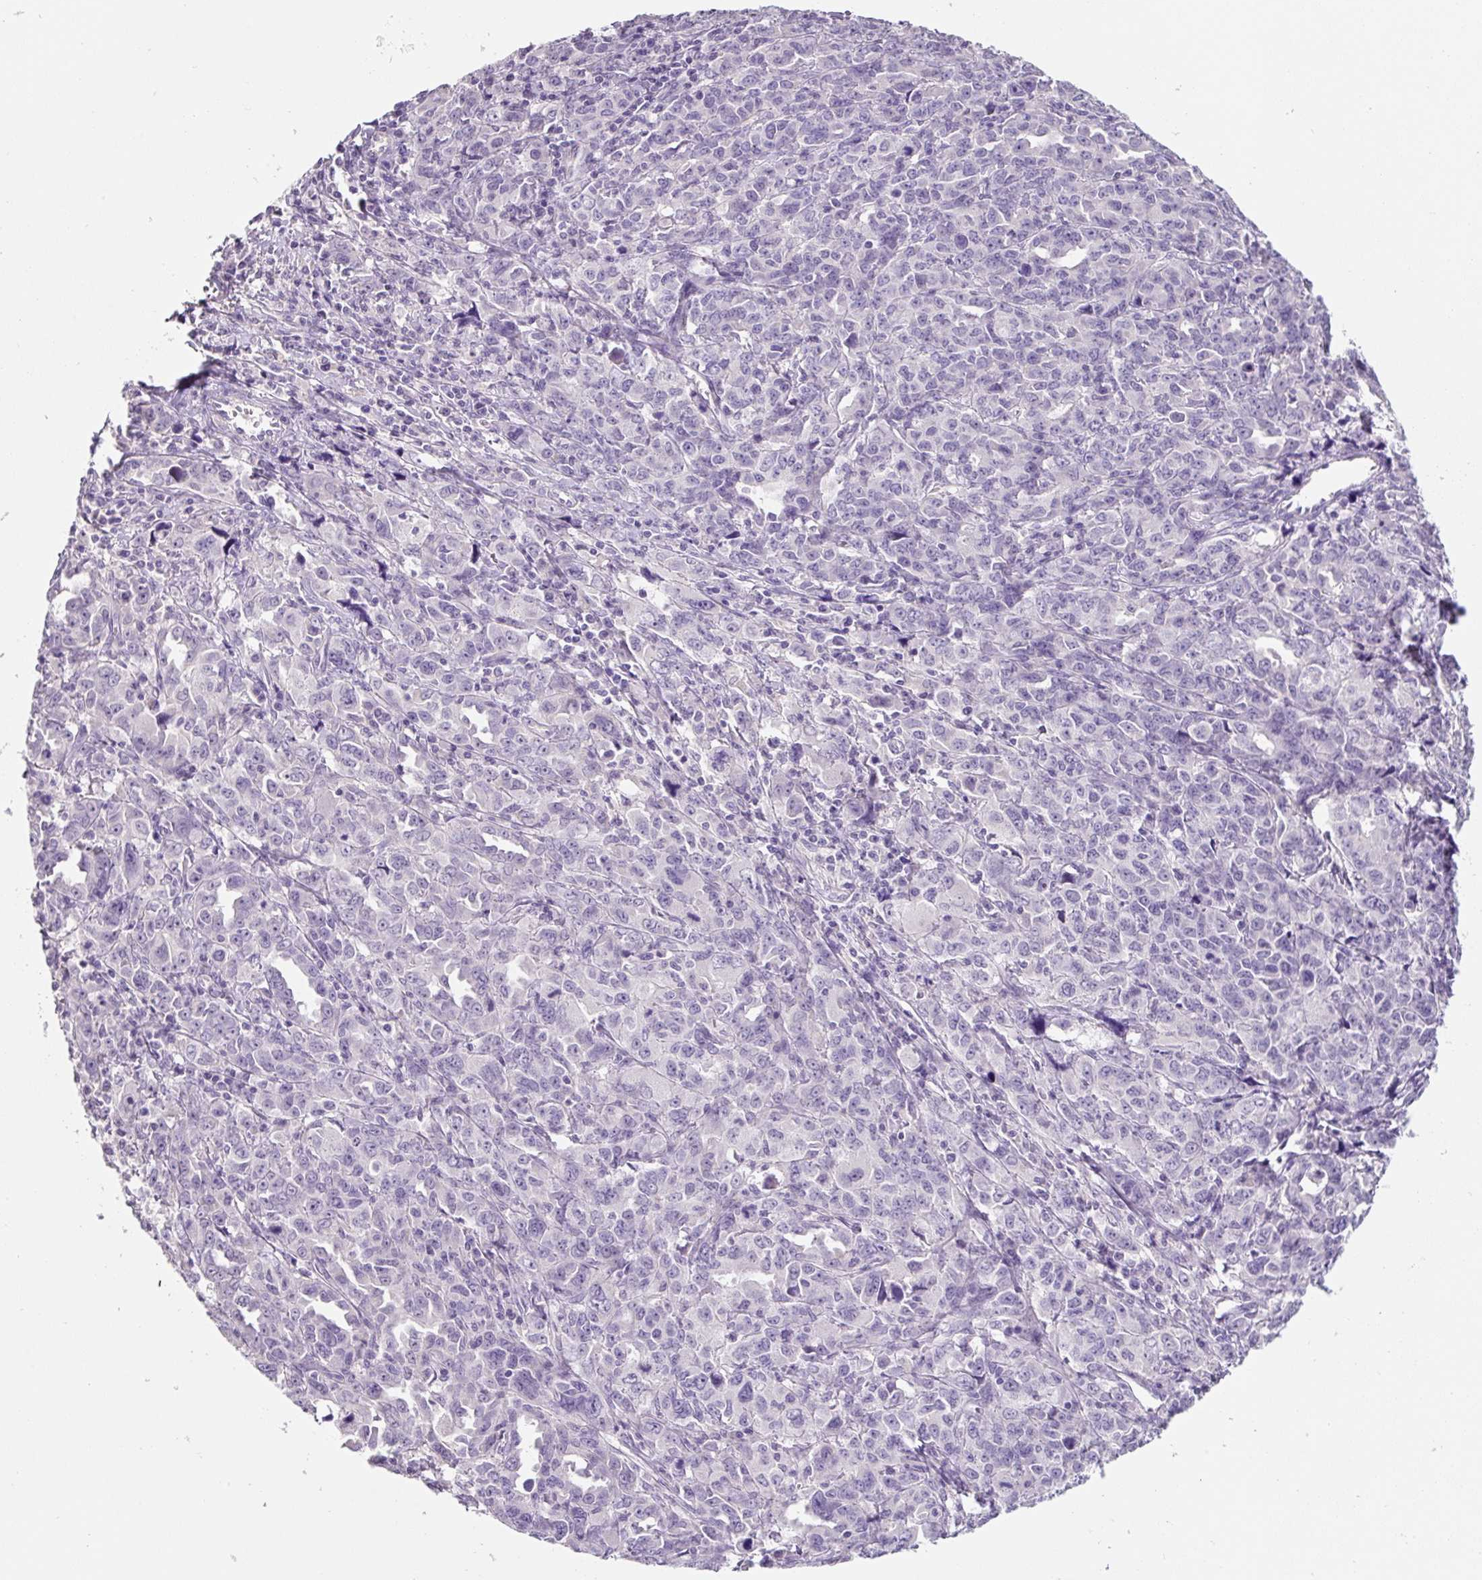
{"staining": {"intensity": "negative", "quantity": "none", "location": "none"}, "tissue": "ovarian cancer", "cell_type": "Tumor cells", "image_type": "cancer", "snomed": [{"axis": "morphology", "description": "Adenocarcinoma, NOS"}, {"axis": "morphology", "description": "Carcinoma, endometroid"}, {"axis": "topography", "description": "Ovary"}], "caption": "Tumor cells are negative for brown protein staining in adenocarcinoma (ovarian). (DAB (3,3'-diaminobenzidine) immunohistochemistry (IHC), high magnification).", "gene": "SYP", "patient": {"sex": "female", "age": 72}}